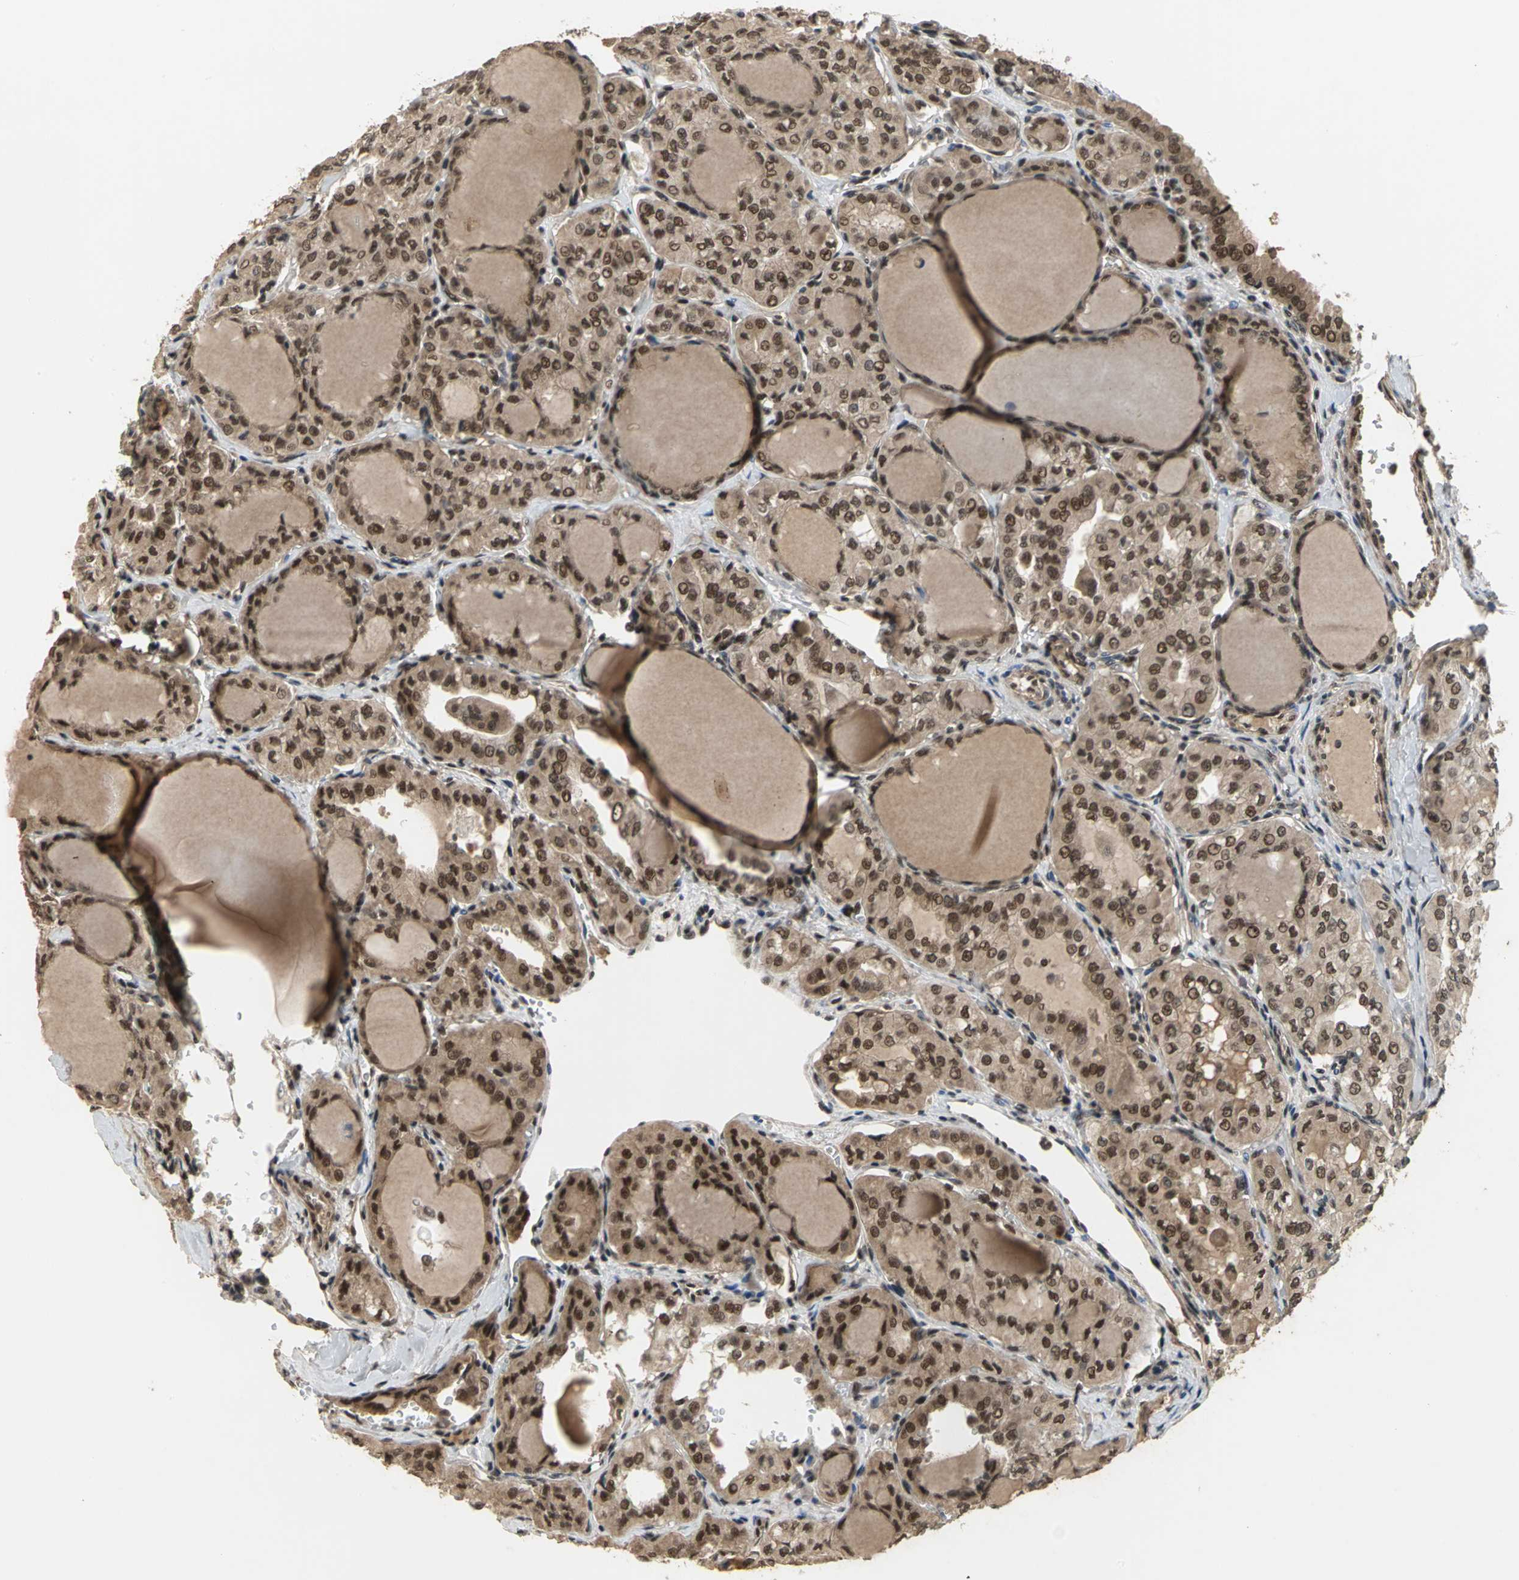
{"staining": {"intensity": "moderate", "quantity": ">75%", "location": "cytoplasmic/membranous,nuclear"}, "tissue": "thyroid cancer", "cell_type": "Tumor cells", "image_type": "cancer", "snomed": [{"axis": "morphology", "description": "Papillary adenocarcinoma, NOS"}, {"axis": "topography", "description": "Thyroid gland"}], "caption": "There is medium levels of moderate cytoplasmic/membranous and nuclear expression in tumor cells of thyroid cancer, as demonstrated by immunohistochemical staining (brown color).", "gene": "NOTCH3", "patient": {"sex": "male", "age": 20}}